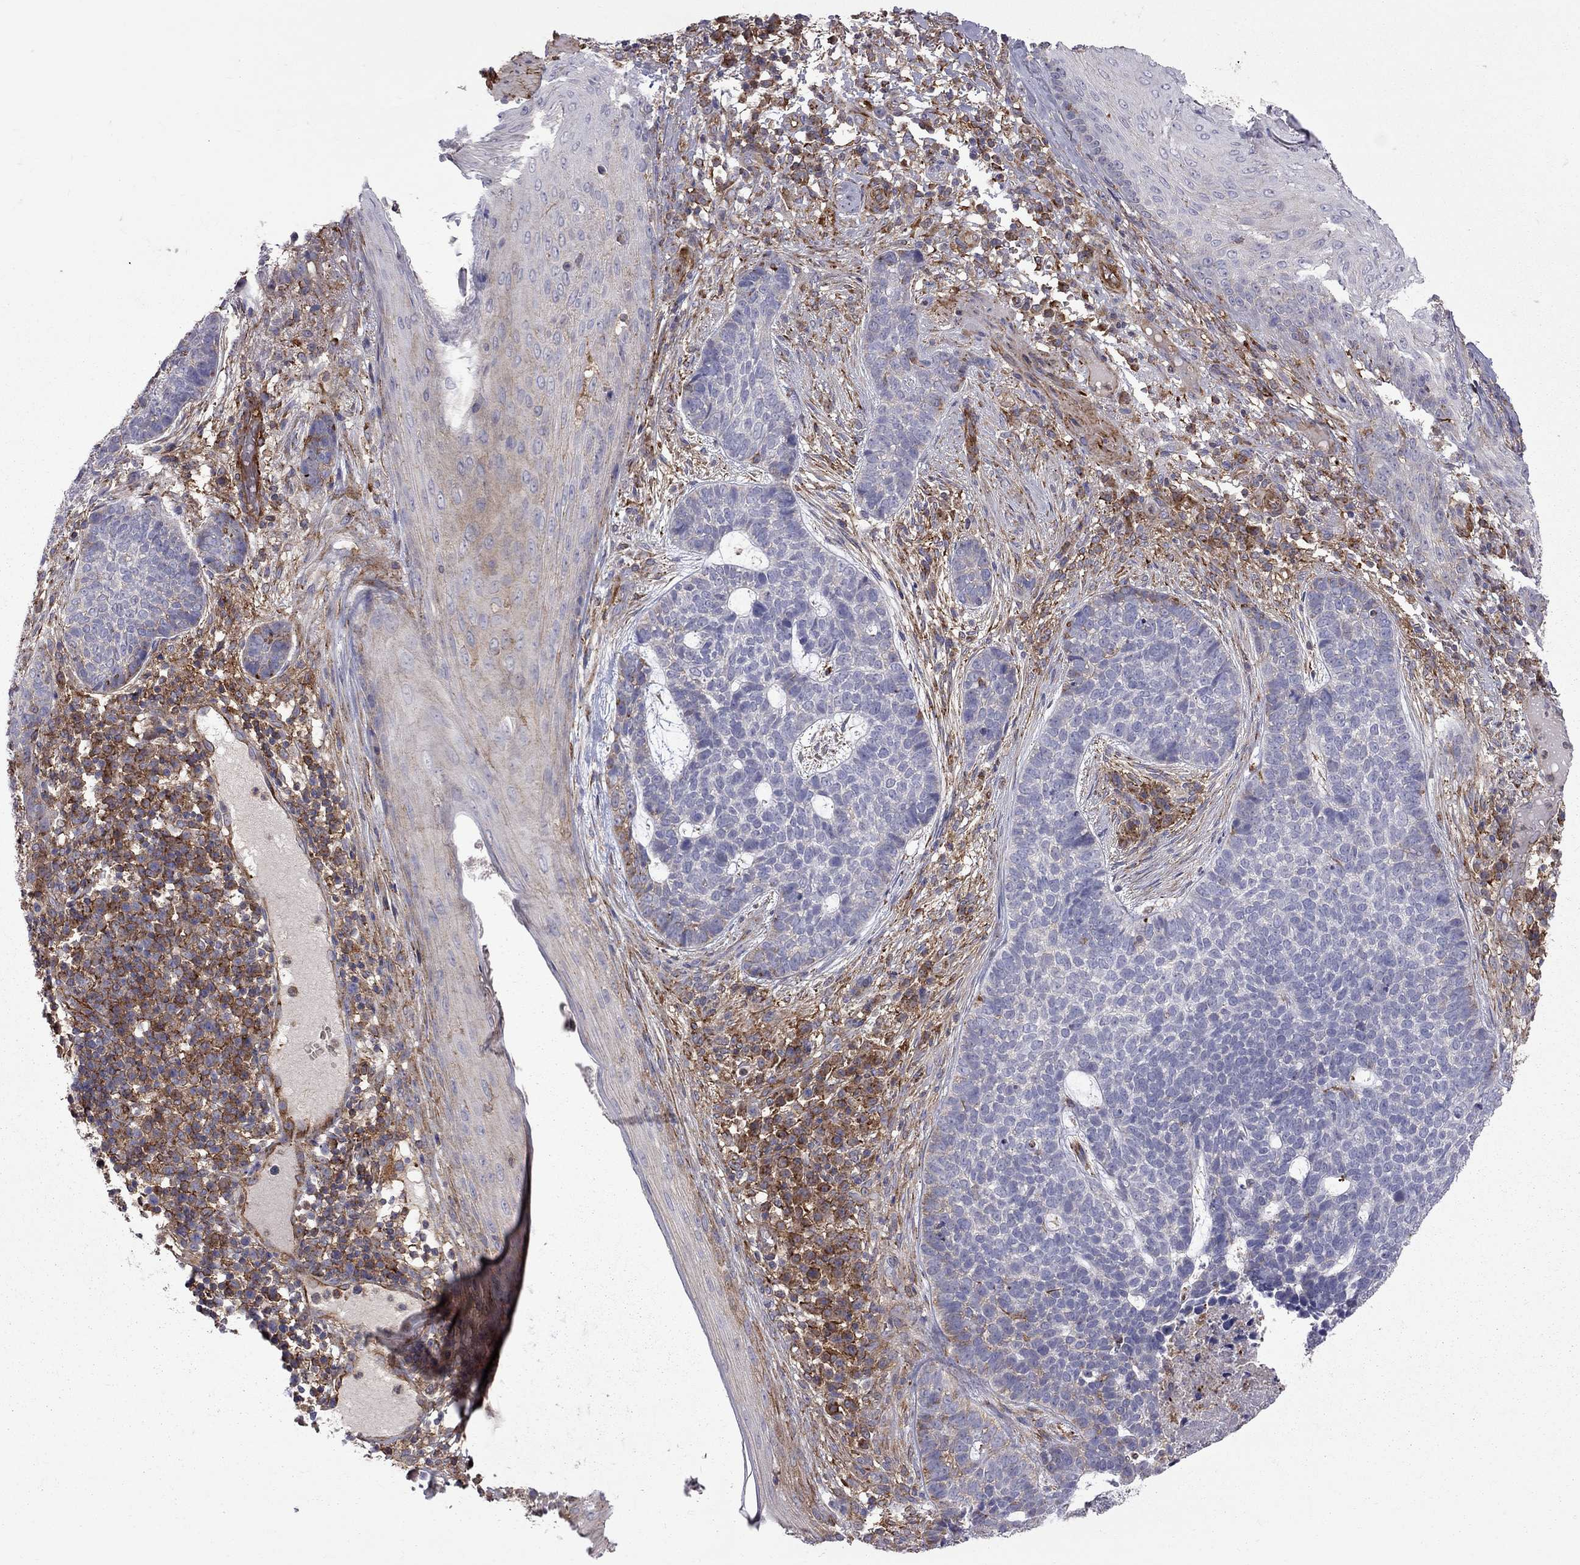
{"staining": {"intensity": "moderate", "quantity": "<25%", "location": "cytoplasmic/membranous"}, "tissue": "skin cancer", "cell_type": "Tumor cells", "image_type": "cancer", "snomed": [{"axis": "morphology", "description": "Basal cell carcinoma"}, {"axis": "topography", "description": "Skin"}], "caption": "Protein staining demonstrates moderate cytoplasmic/membranous expression in about <25% of tumor cells in skin cancer. The staining is performed using DAB brown chromogen to label protein expression. The nuclei are counter-stained blue using hematoxylin.", "gene": "EIF4E3", "patient": {"sex": "female", "age": 69}}